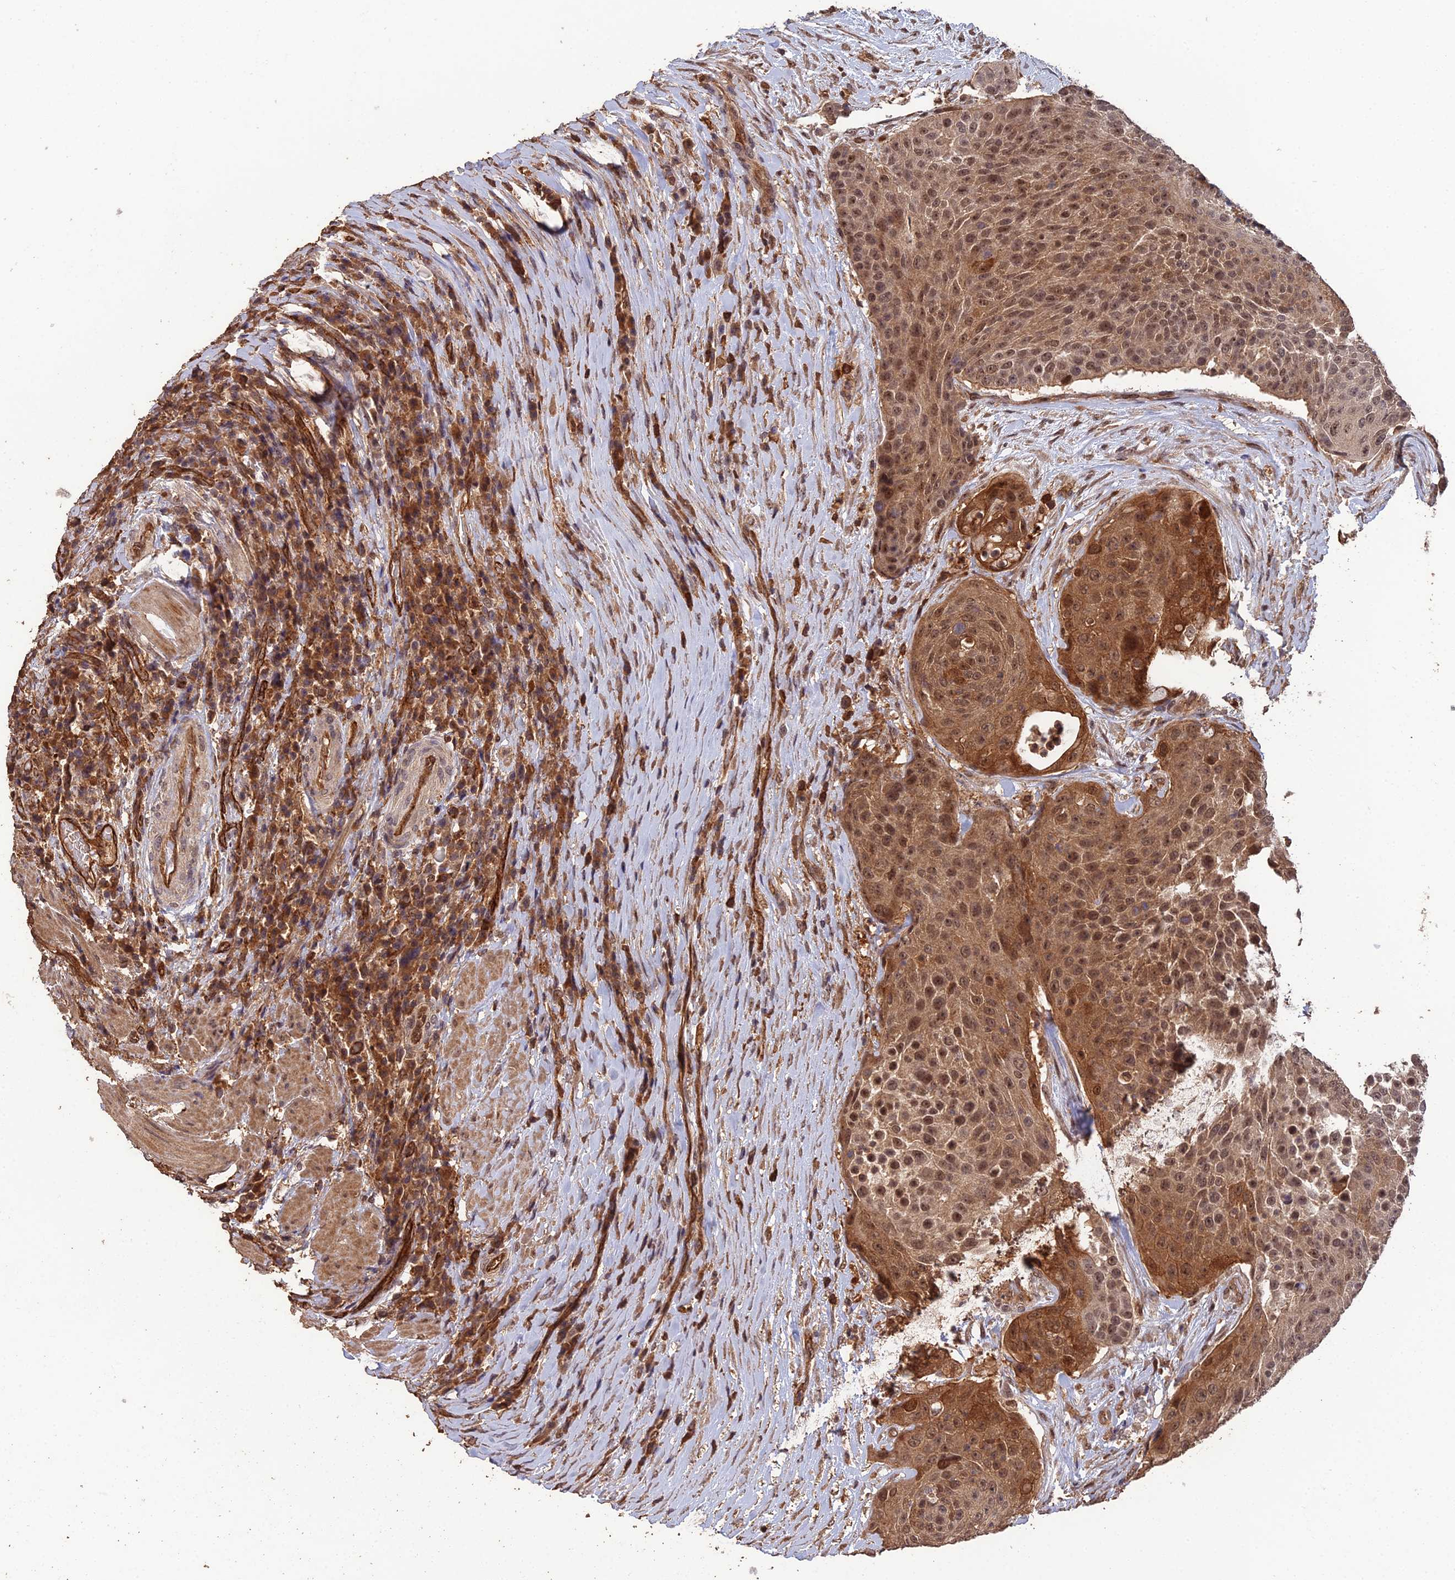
{"staining": {"intensity": "moderate", "quantity": ">75%", "location": "cytoplasmic/membranous,nuclear"}, "tissue": "urothelial cancer", "cell_type": "Tumor cells", "image_type": "cancer", "snomed": [{"axis": "morphology", "description": "Urothelial carcinoma, High grade"}, {"axis": "topography", "description": "Urinary bladder"}], "caption": "Human urothelial cancer stained with a brown dye shows moderate cytoplasmic/membranous and nuclear positive staining in approximately >75% of tumor cells.", "gene": "RALGAPA2", "patient": {"sex": "female", "age": 63}}